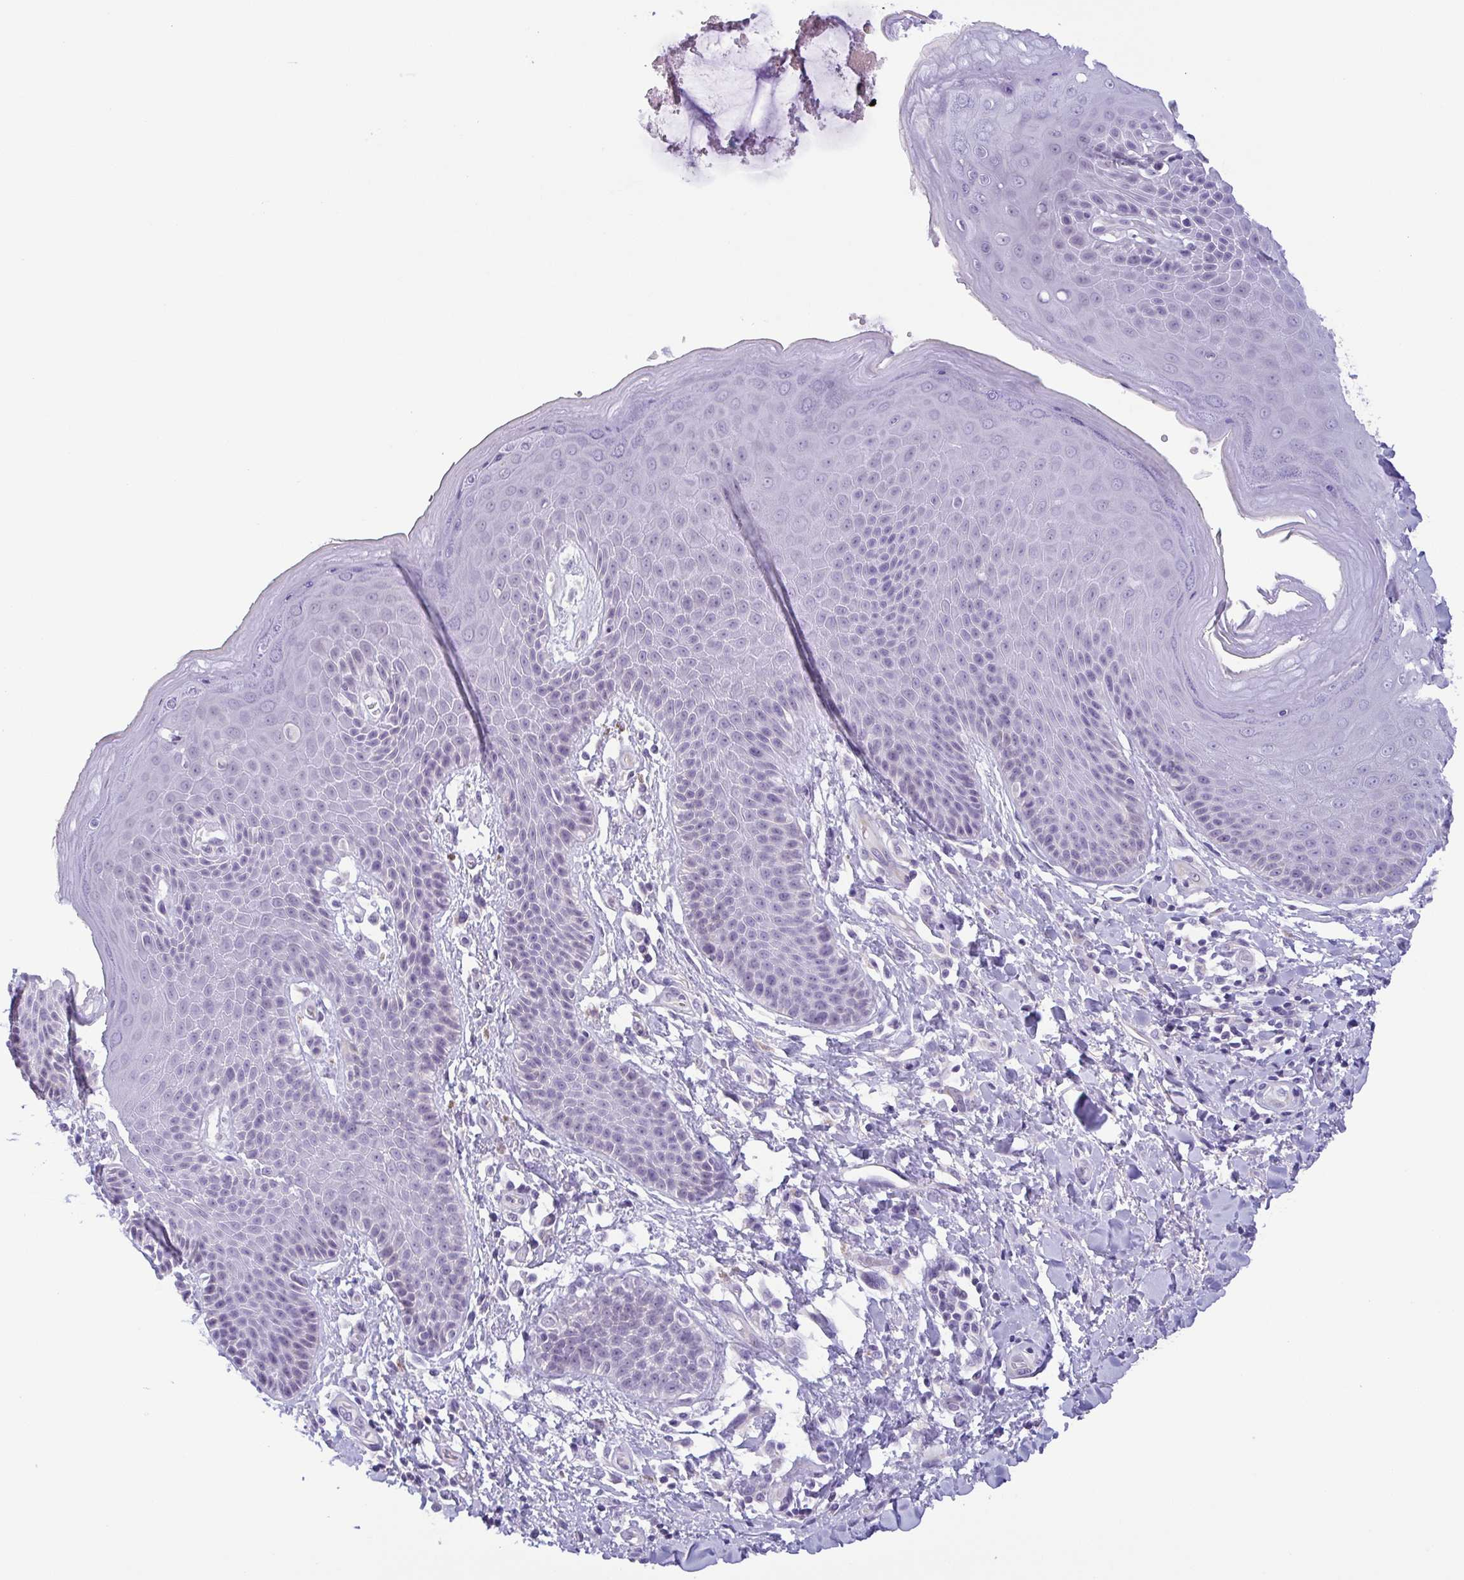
{"staining": {"intensity": "negative", "quantity": "none", "location": "none"}, "tissue": "skin", "cell_type": "Epidermal cells", "image_type": "normal", "snomed": [{"axis": "morphology", "description": "Normal tissue, NOS"}, {"axis": "topography", "description": "Anal"}, {"axis": "topography", "description": "Peripheral nerve tissue"}], "caption": "Immunohistochemistry histopathology image of unremarkable skin: skin stained with DAB (3,3'-diaminobenzidine) reveals no significant protein staining in epidermal cells. (Stains: DAB immunohistochemistry (IHC) with hematoxylin counter stain, Microscopy: brightfield microscopy at high magnification).", "gene": "MYL7", "patient": {"sex": "male", "age": 51}}